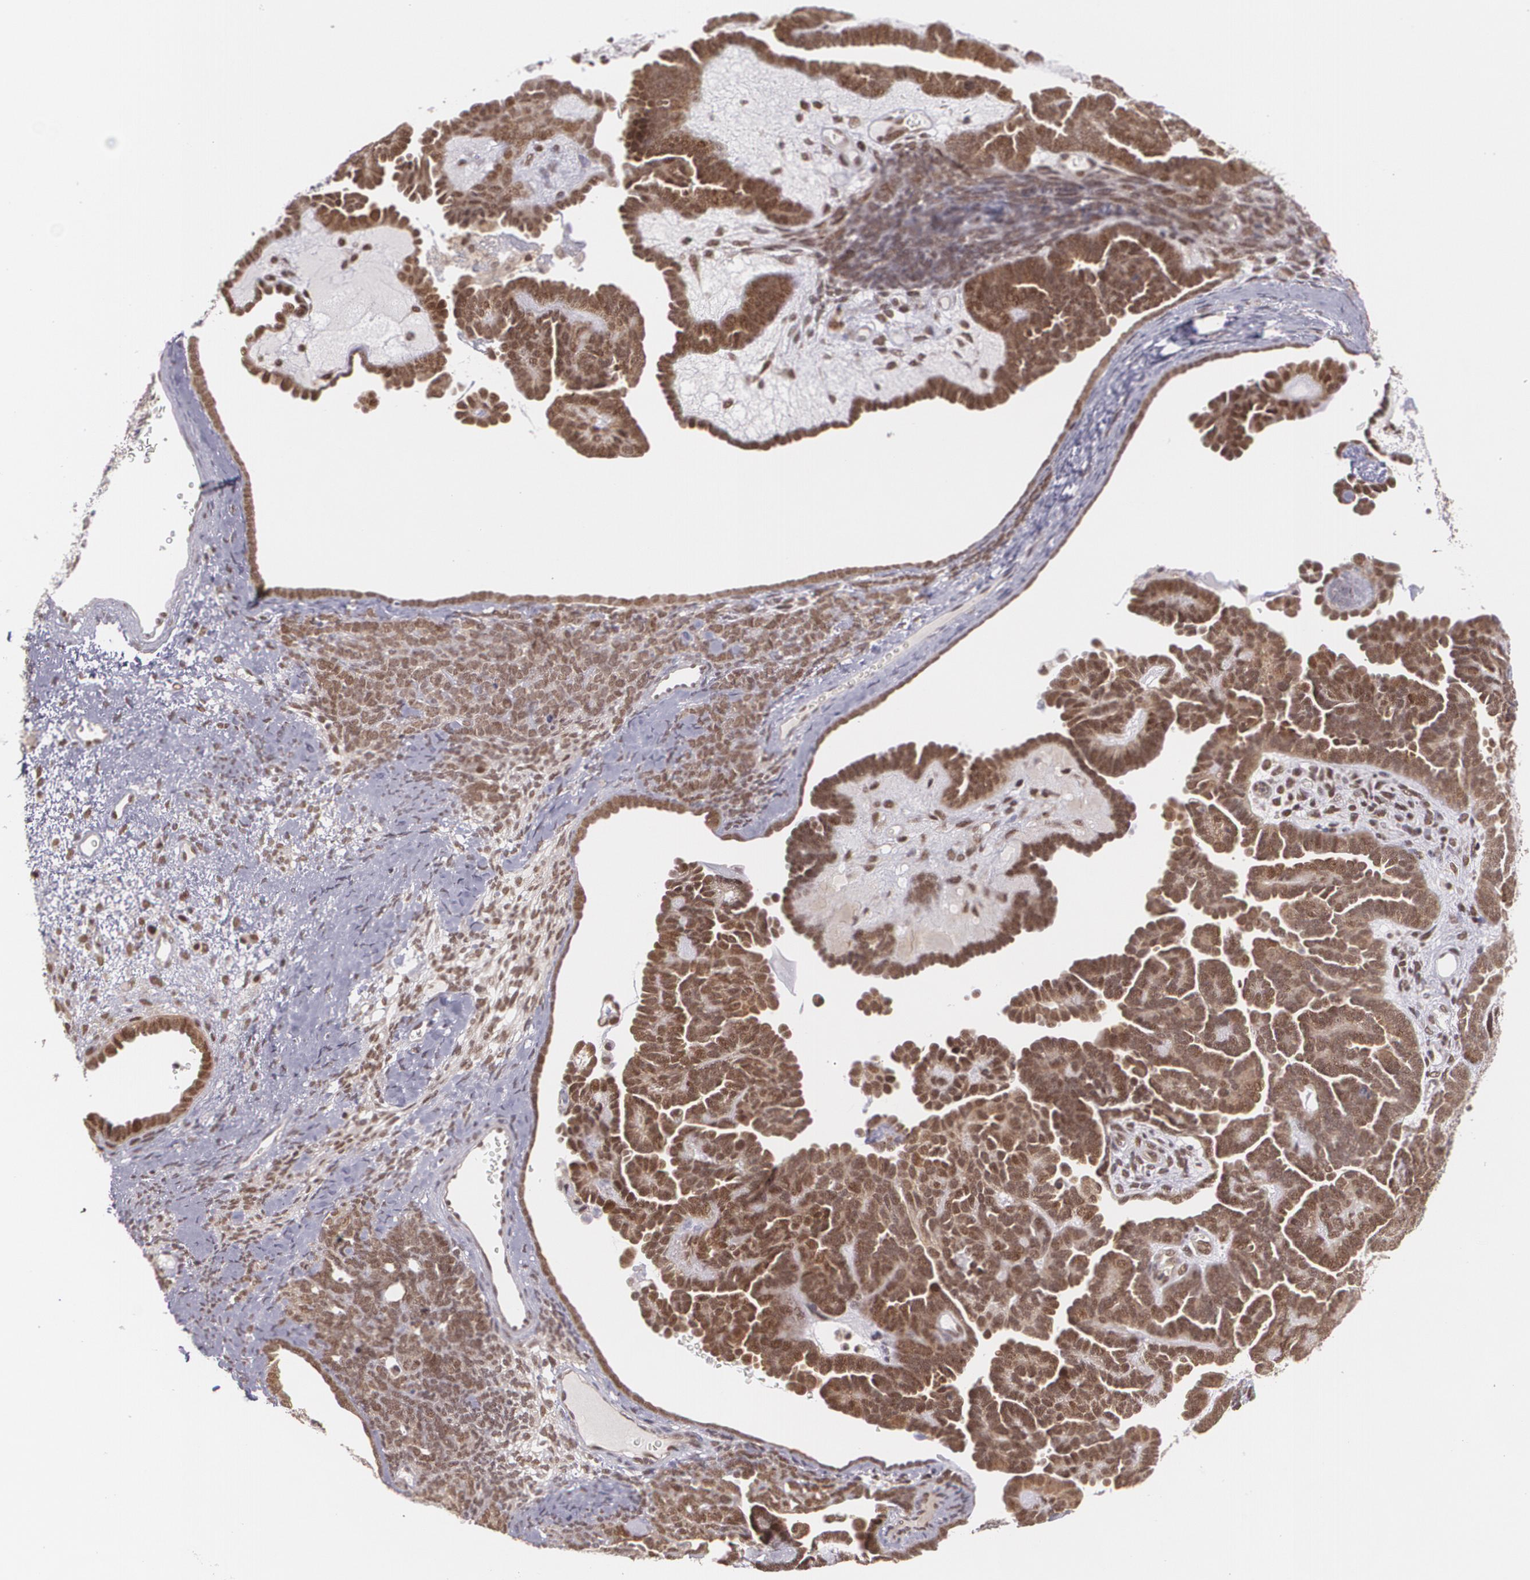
{"staining": {"intensity": "strong", "quantity": ">75%", "location": "cytoplasmic/membranous,nuclear"}, "tissue": "endometrial cancer", "cell_type": "Tumor cells", "image_type": "cancer", "snomed": [{"axis": "morphology", "description": "Neoplasm, malignant, NOS"}, {"axis": "topography", "description": "Endometrium"}], "caption": "Strong cytoplasmic/membranous and nuclear positivity is identified in about >75% of tumor cells in endometrial neoplasm (malignant).", "gene": "CUL2", "patient": {"sex": "female", "age": 74}}